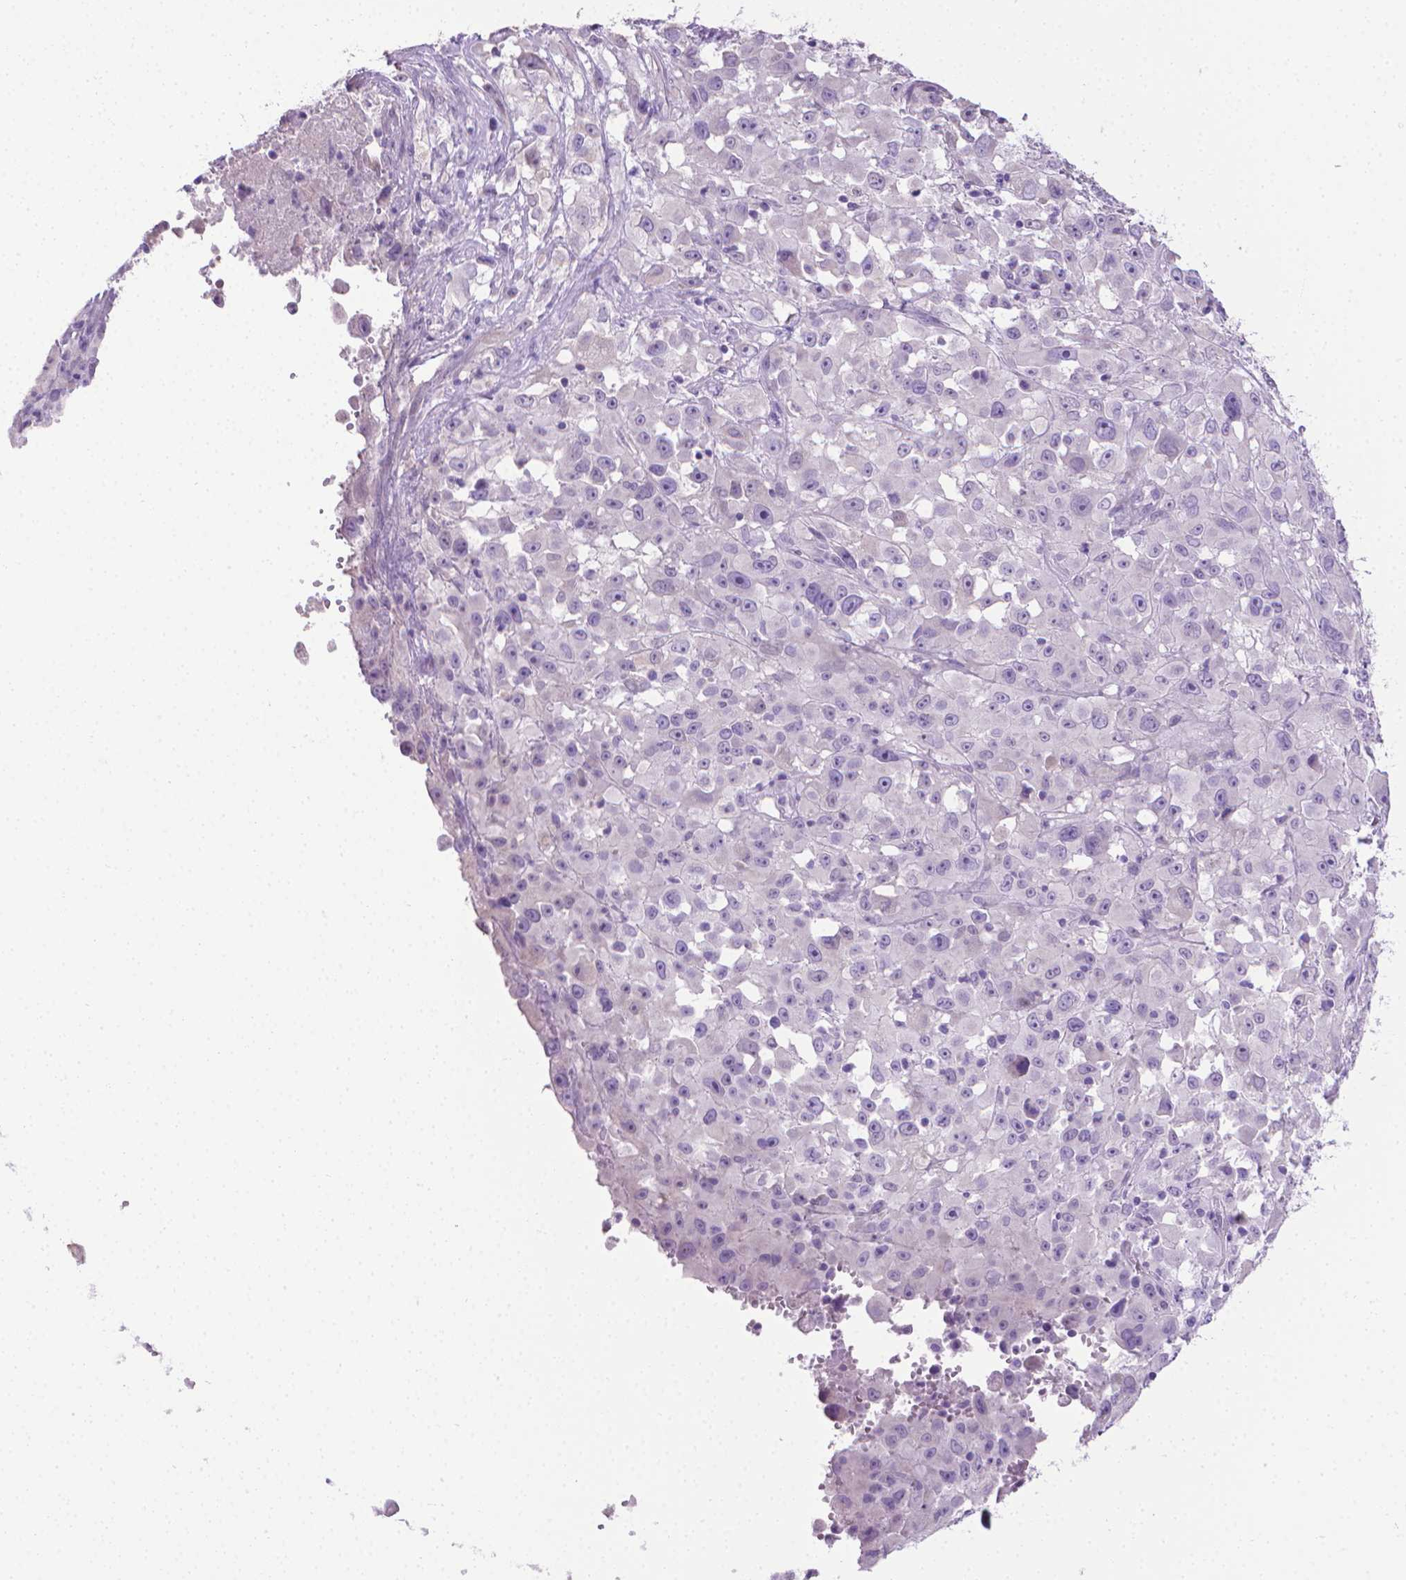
{"staining": {"intensity": "negative", "quantity": "none", "location": "none"}, "tissue": "melanoma", "cell_type": "Tumor cells", "image_type": "cancer", "snomed": [{"axis": "morphology", "description": "Malignant melanoma, Metastatic site"}, {"axis": "topography", "description": "Soft tissue"}], "caption": "DAB immunohistochemical staining of human melanoma displays no significant expression in tumor cells. (DAB (3,3'-diaminobenzidine) IHC visualized using brightfield microscopy, high magnification).", "gene": "PNMA2", "patient": {"sex": "male", "age": 50}}